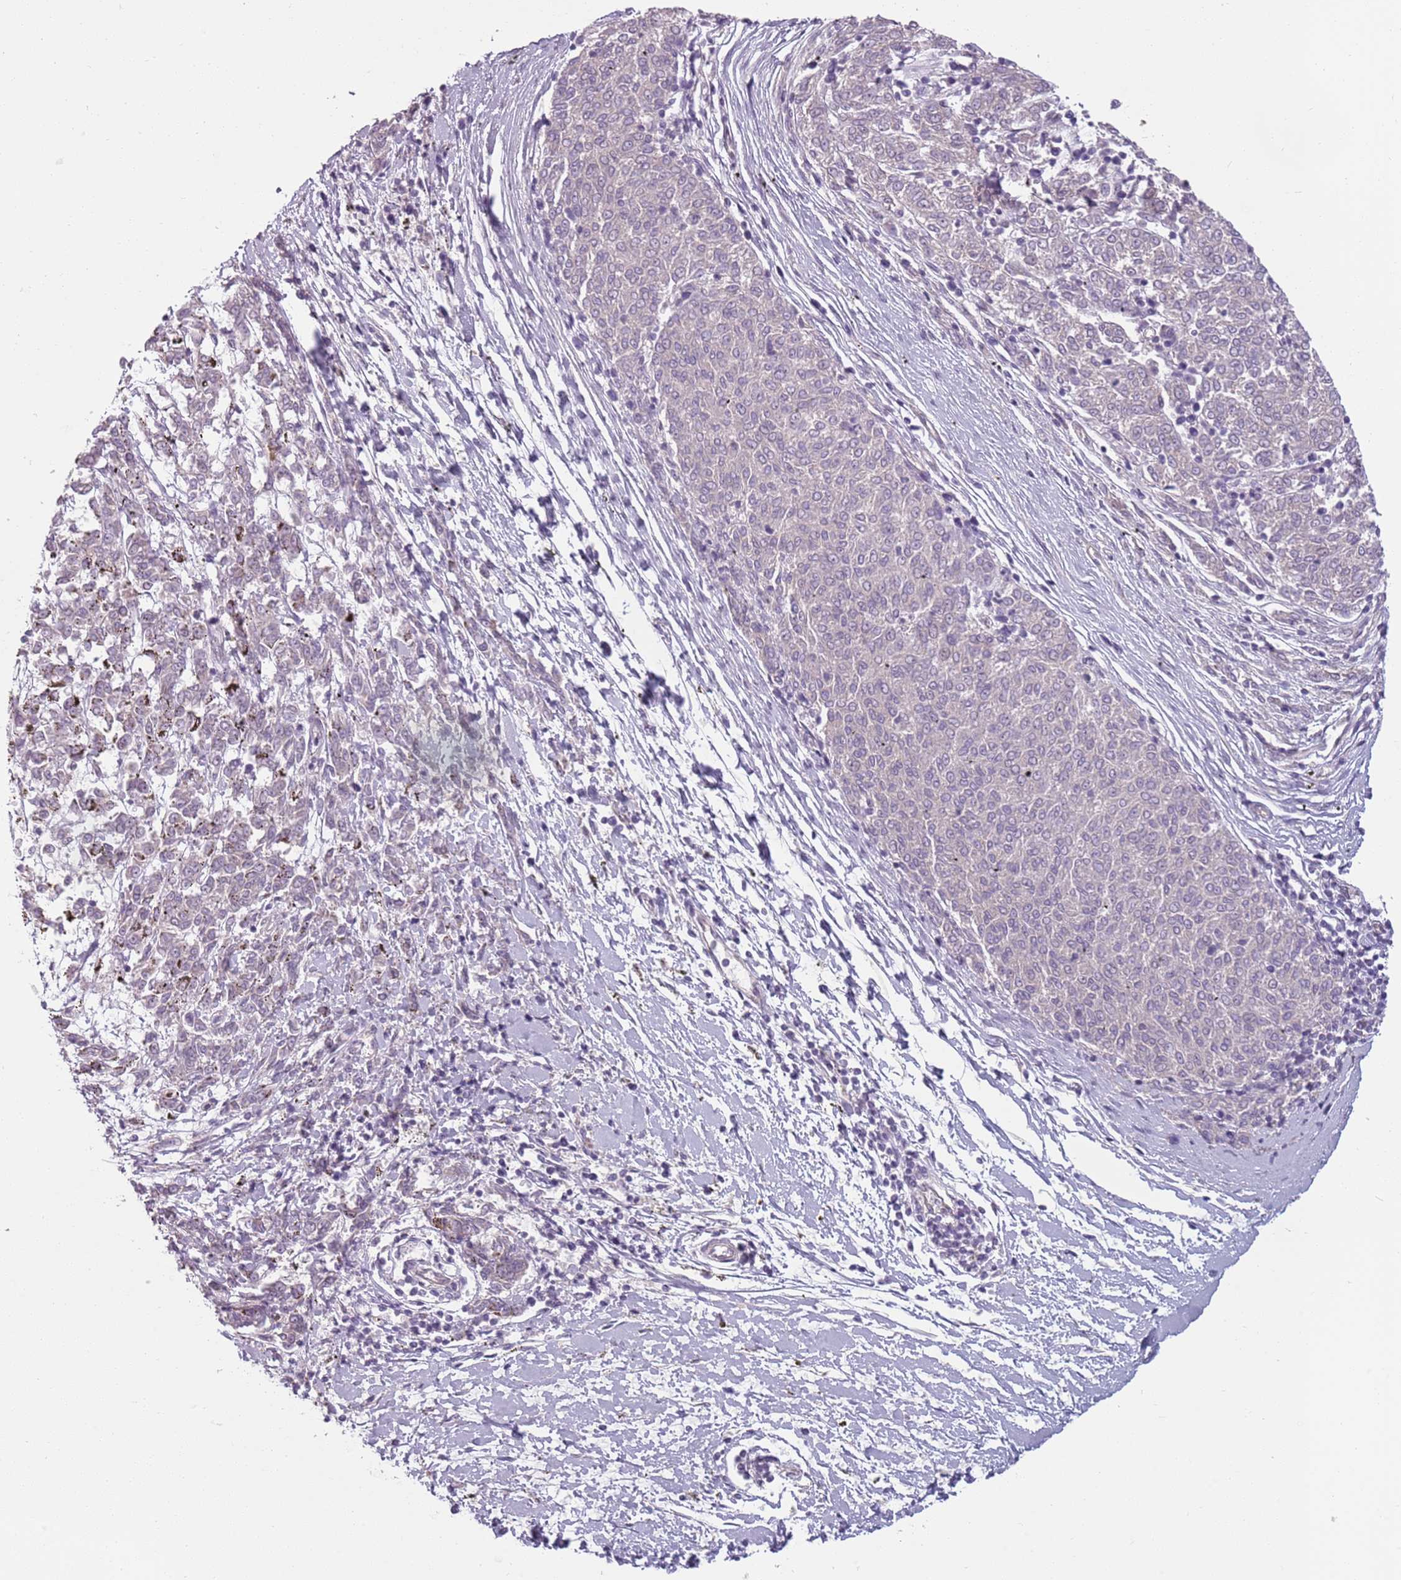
{"staining": {"intensity": "negative", "quantity": "none", "location": "none"}, "tissue": "melanoma", "cell_type": "Tumor cells", "image_type": "cancer", "snomed": [{"axis": "morphology", "description": "Malignant melanoma, NOS"}, {"axis": "topography", "description": "Skin"}], "caption": "Immunohistochemical staining of human malignant melanoma exhibits no significant positivity in tumor cells.", "gene": "TLCD2", "patient": {"sex": "female", "age": 72}}